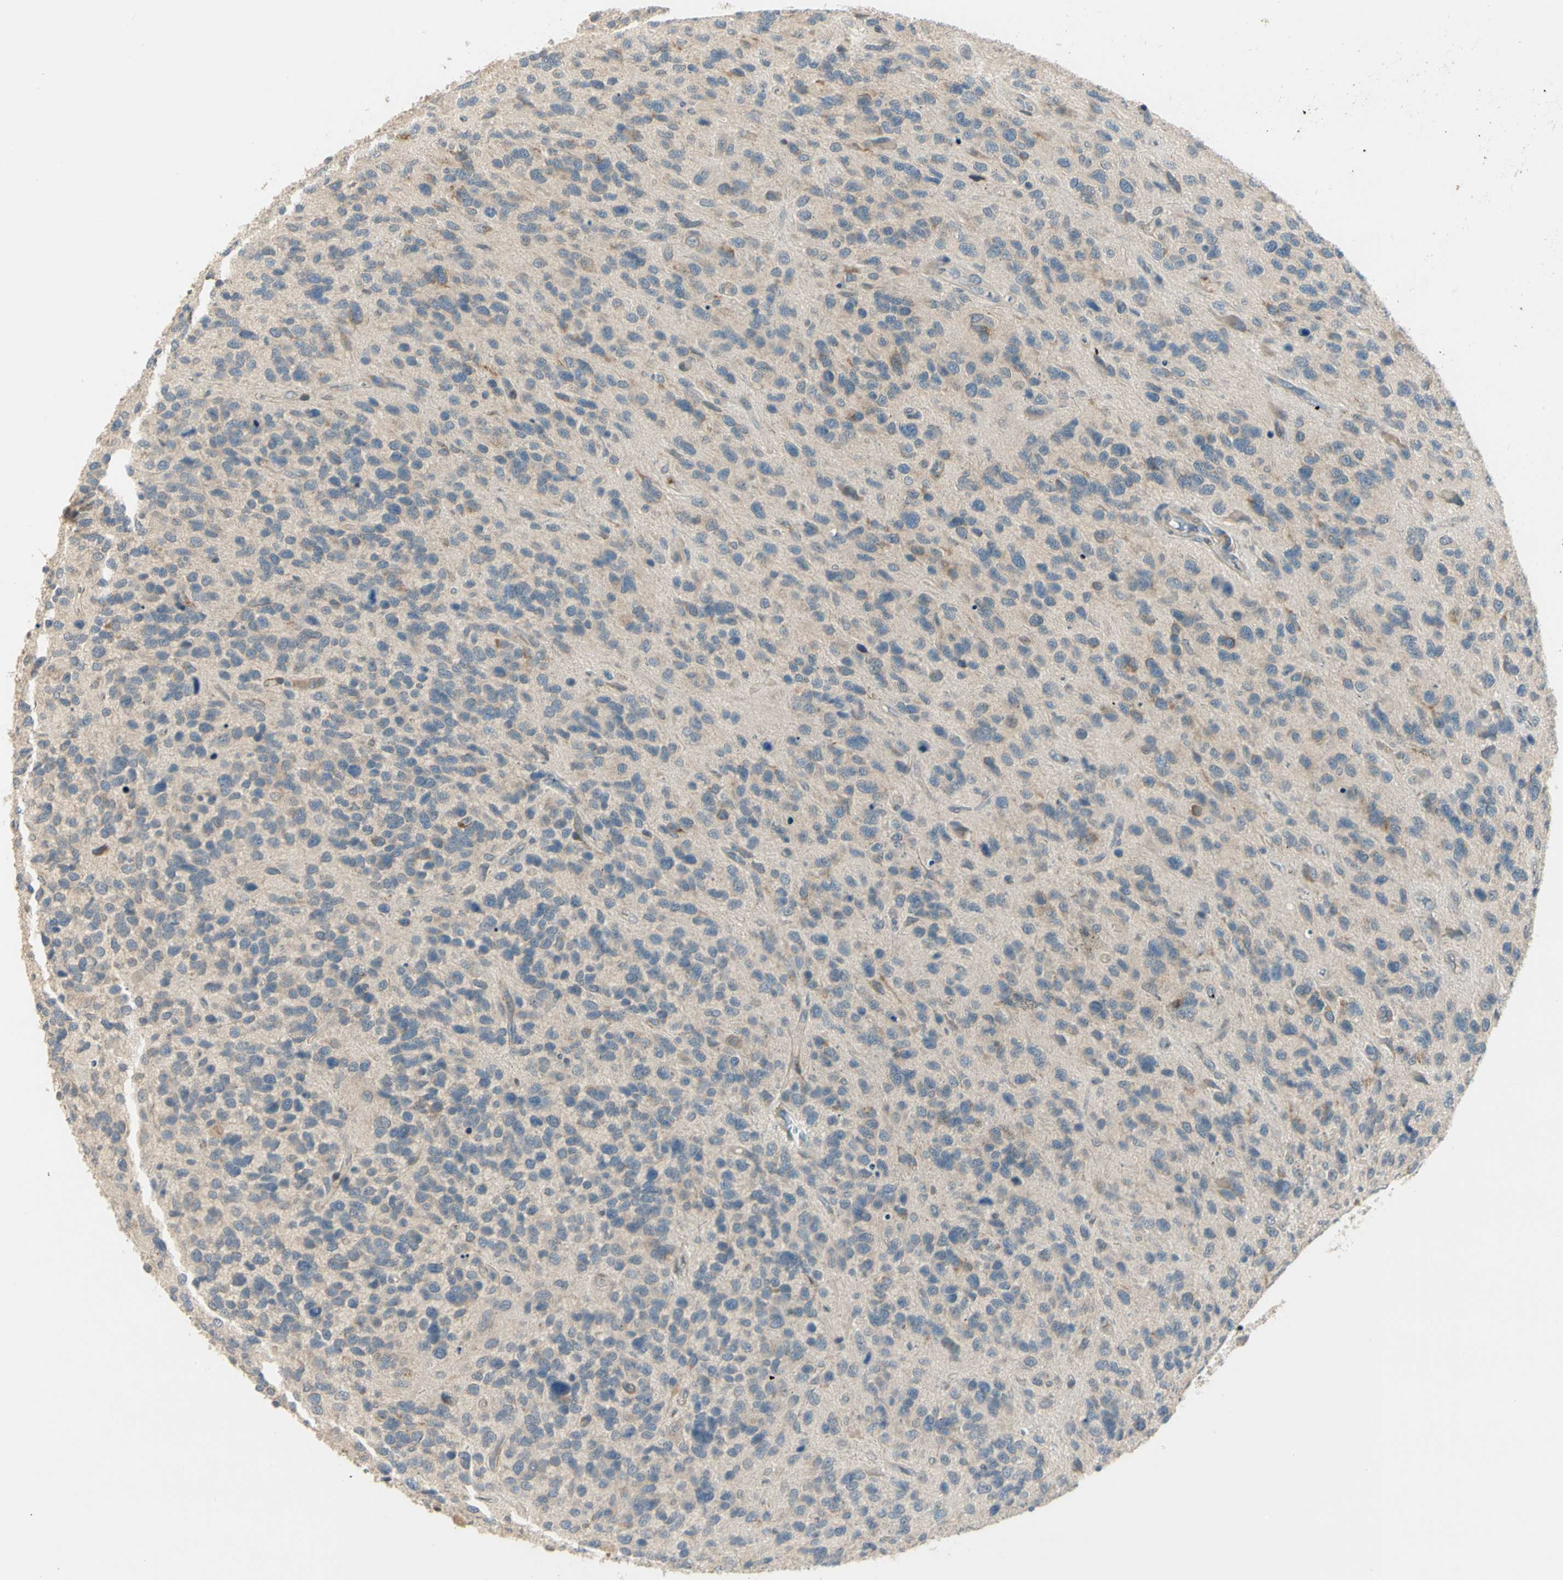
{"staining": {"intensity": "moderate", "quantity": "<25%", "location": "cytoplasmic/membranous"}, "tissue": "glioma", "cell_type": "Tumor cells", "image_type": "cancer", "snomed": [{"axis": "morphology", "description": "Glioma, malignant, High grade"}, {"axis": "topography", "description": "Brain"}], "caption": "Immunohistochemistry (IHC) histopathology image of neoplastic tissue: glioma stained using immunohistochemistry (IHC) exhibits low levels of moderate protein expression localized specifically in the cytoplasmic/membranous of tumor cells, appearing as a cytoplasmic/membranous brown color.", "gene": "PCDHB15", "patient": {"sex": "female", "age": 58}}